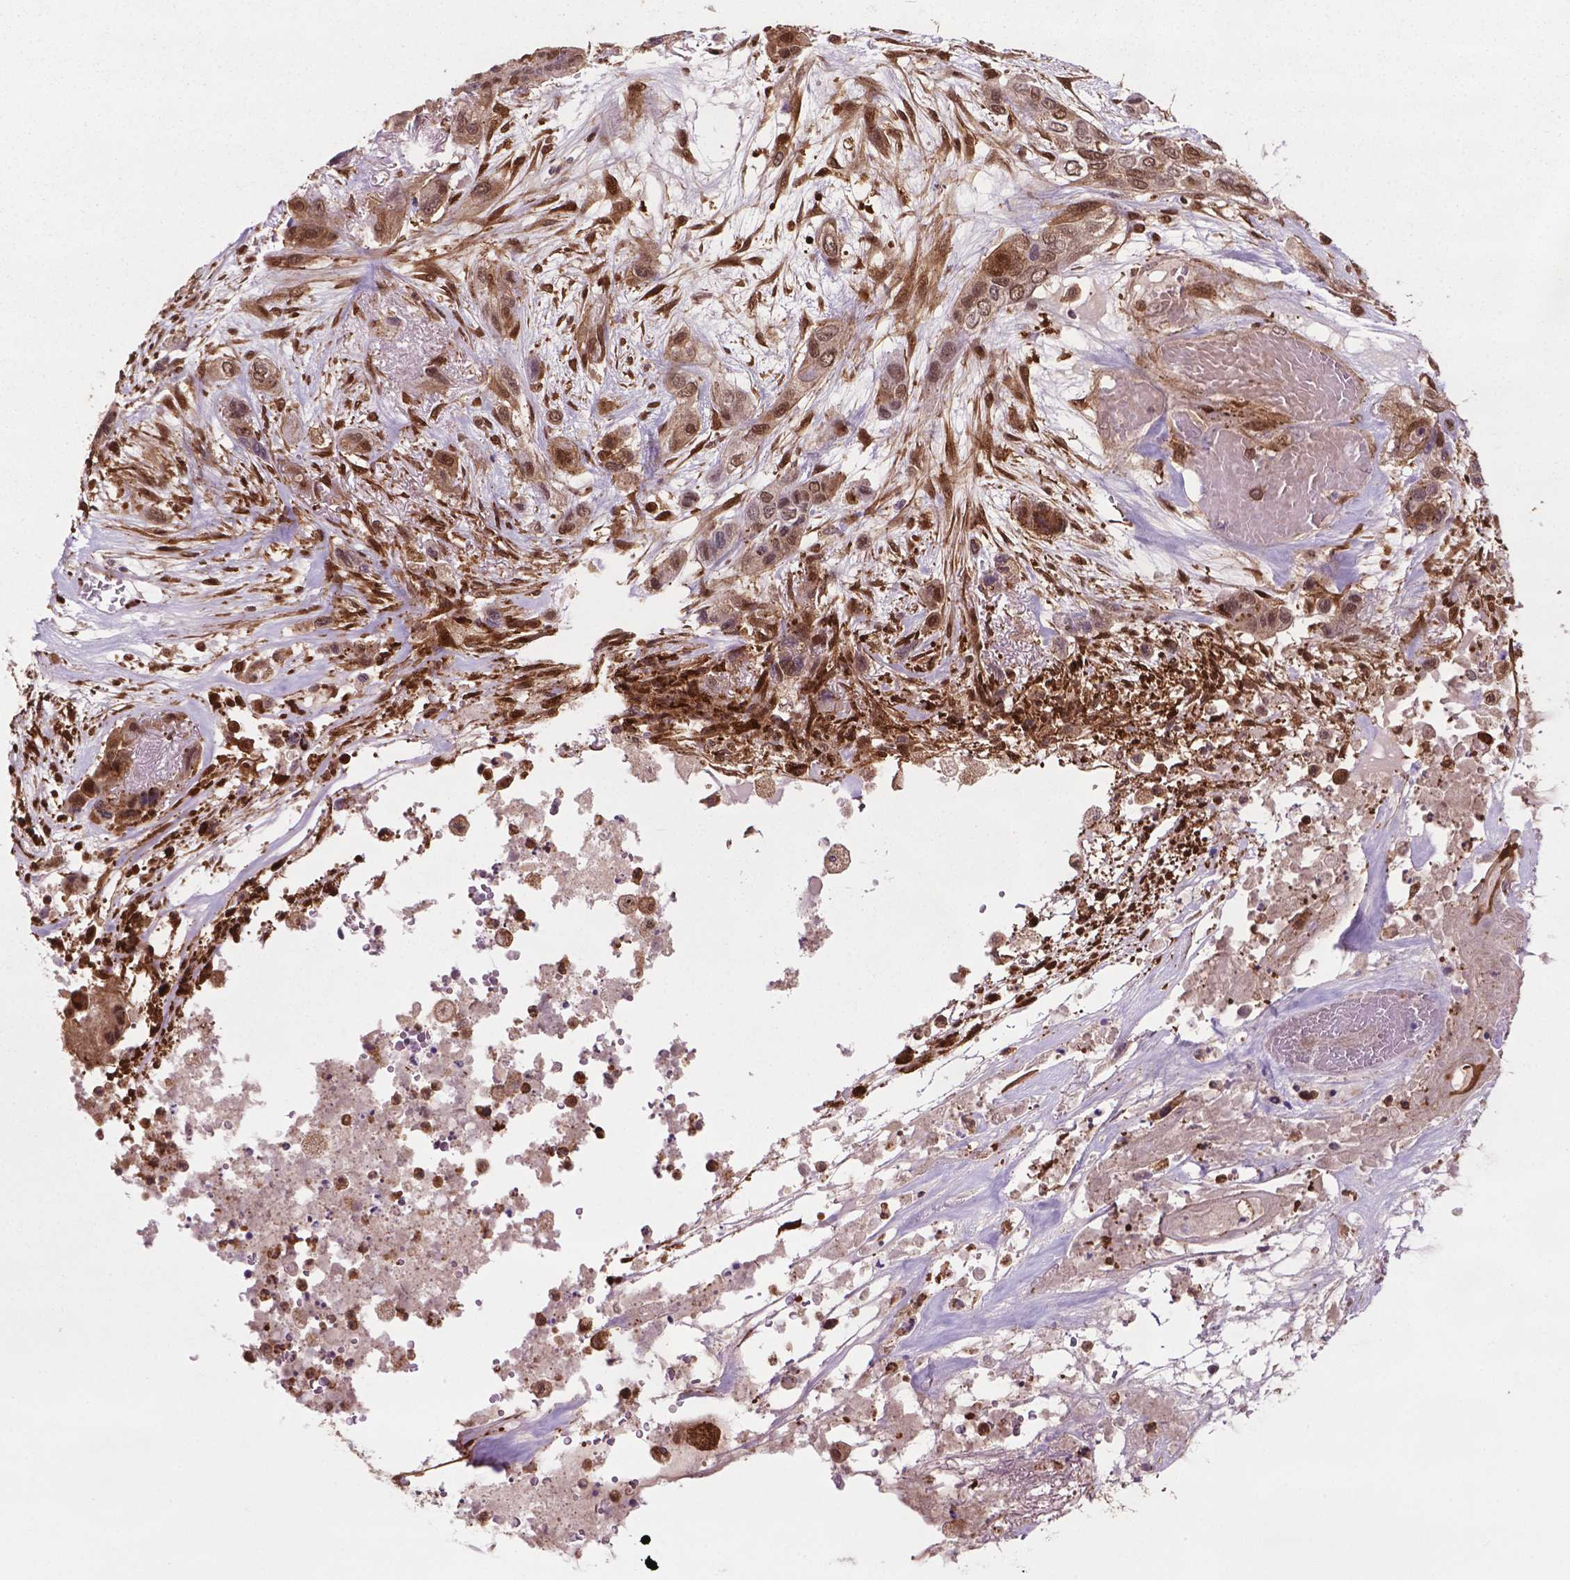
{"staining": {"intensity": "moderate", "quantity": ">75%", "location": "cytoplasmic/membranous,nuclear"}, "tissue": "lung cancer", "cell_type": "Tumor cells", "image_type": "cancer", "snomed": [{"axis": "morphology", "description": "Squamous cell carcinoma, NOS"}, {"axis": "topography", "description": "Lung"}], "caption": "Brown immunohistochemical staining in lung cancer (squamous cell carcinoma) demonstrates moderate cytoplasmic/membranous and nuclear expression in approximately >75% of tumor cells. (Brightfield microscopy of DAB IHC at high magnification).", "gene": "PLIN3", "patient": {"sex": "female", "age": 70}}